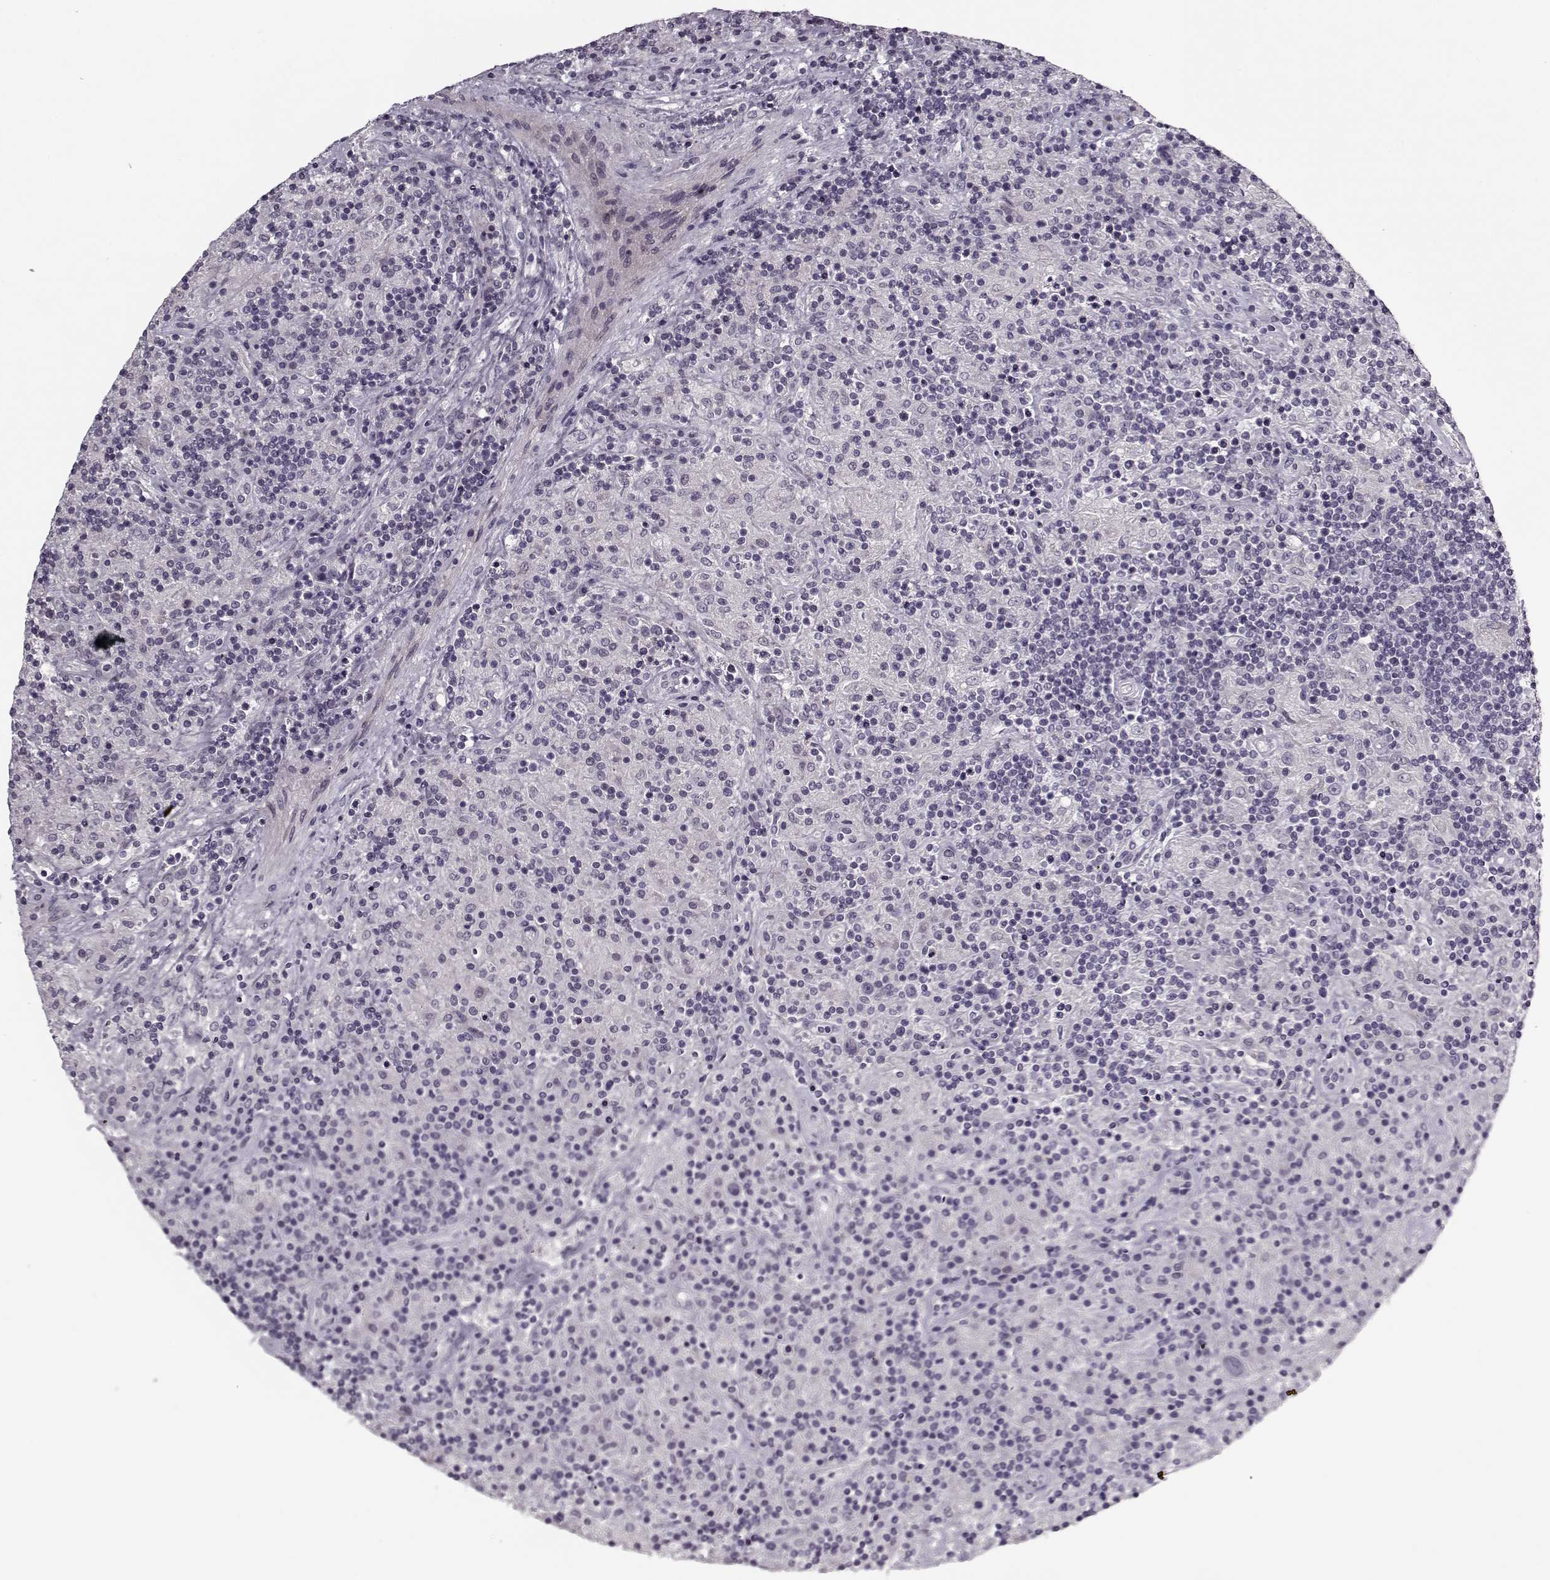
{"staining": {"intensity": "negative", "quantity": "none", "location": "none"}, "tissue": "lymphoma", "cell_type": "Tumor cells", "image_type": "cancer", "snomed": [{"axis": "morphology", "description": "Hodgkin's disease, NOS"}, {"axis": "topography", "description": "Lymph node"}], "caption": "Immunohistochemical staining of lymphoma reveals no significant expression in tumor cells.", "gene": "KRT9", "patient": {"sex": "male", "age": 70}}